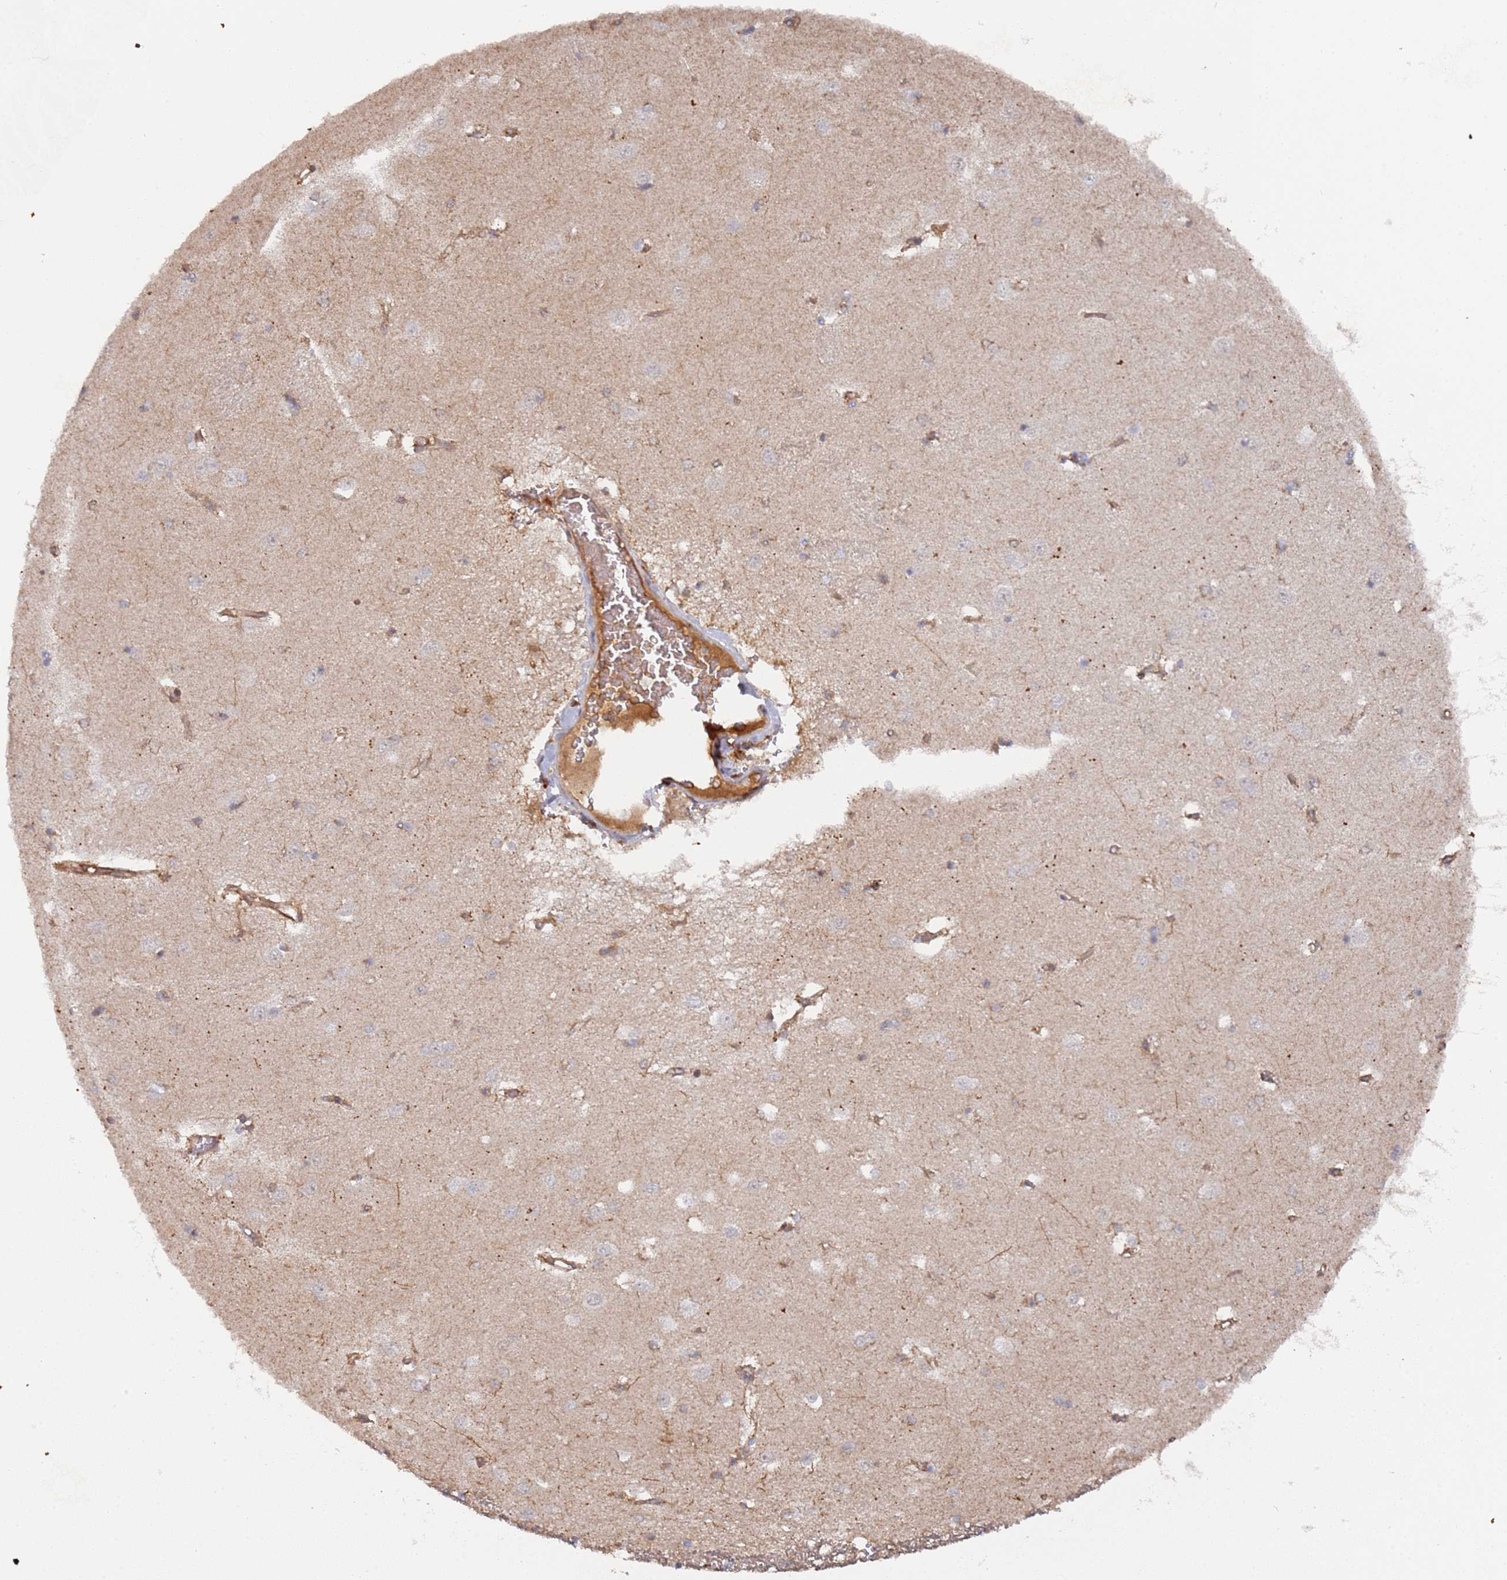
{"staining": {"intensity": "moderate", "quantity": "<25%", "location": "cytoplasmic/membranous"}, "tissue": "caudate", "cell_type": "Glial cells", "image_type": "normal", "snomed": [{"axis": "morphology", "description": "Normal tissue, NOS"}, {"axis": "topography", "description": "Lateral ventricle wall"}], "caption": "Normal caudate shows moderate cytoplasmic/membranous expression in about <25% of glial cells, visualized by immunohistochemistry.", "gene": "DDX60", "patient": {"sex": "male", "age": 37}}